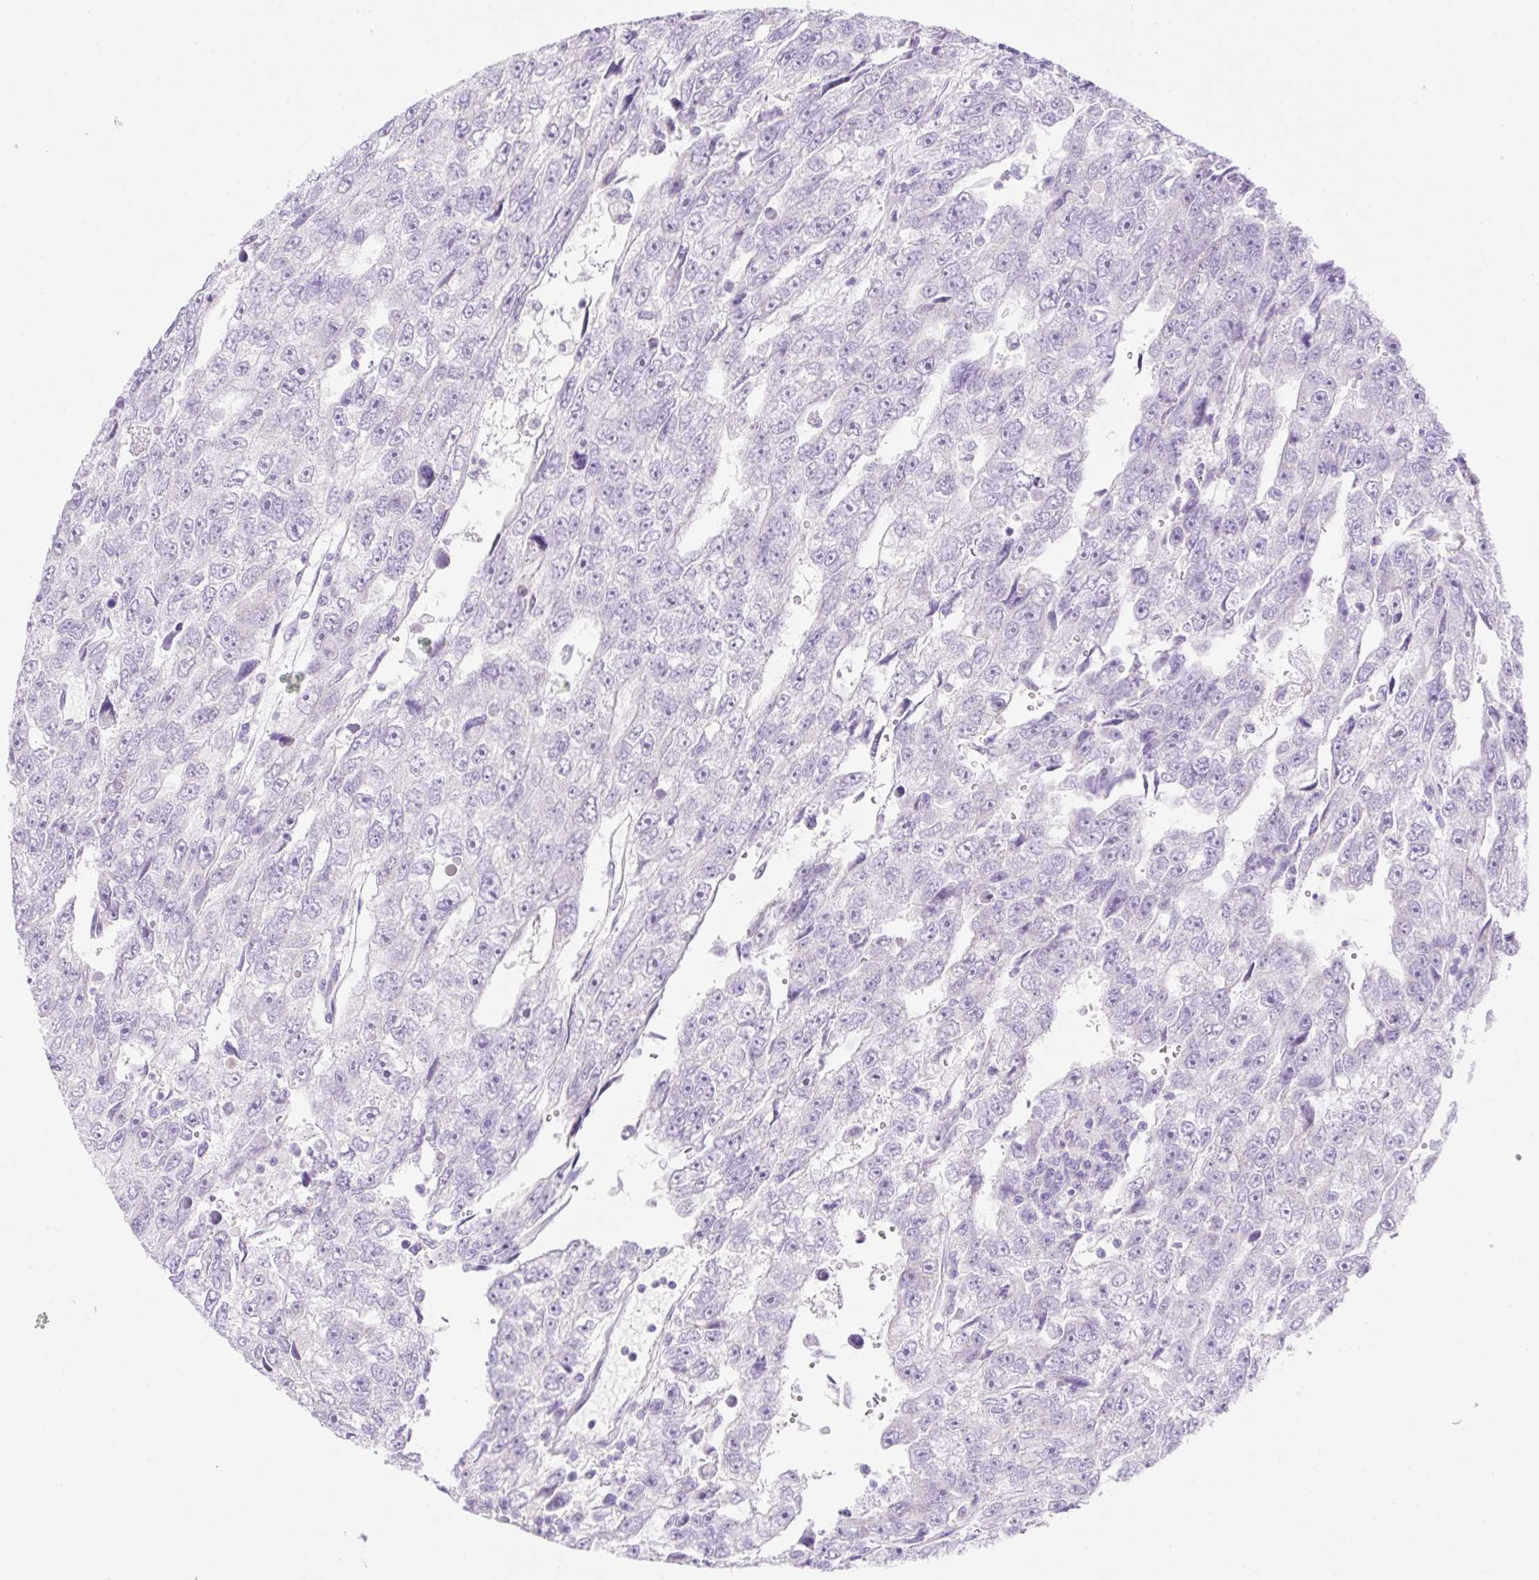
{"staining": {"intensity": "negative", "quantity": "none", "location": "none"}, "tissue": "testis cancer", "cell_type": "Tumor cells", "image_type": "cancer", "snomed": [{"axis": "morphology", "description": "Carcinoma, Embryonal, NOS"}, {"axis": "topography", "description": "Testis"}], "caption": "This image is of testis cancer (embryonal carcinoma) stained with immunohistochemistry to label a protein in brown with the nuclei are counter-stained blue. There is no positivity in tumor cells. Brightfield microscopy of IHC stained with DAB (3,3'-diaminobenzidine) (brown) and hematoxylin (blue), captured at high magnification.", "gene": "CDX1", "patient": {"sex": "male", "age": 20}}